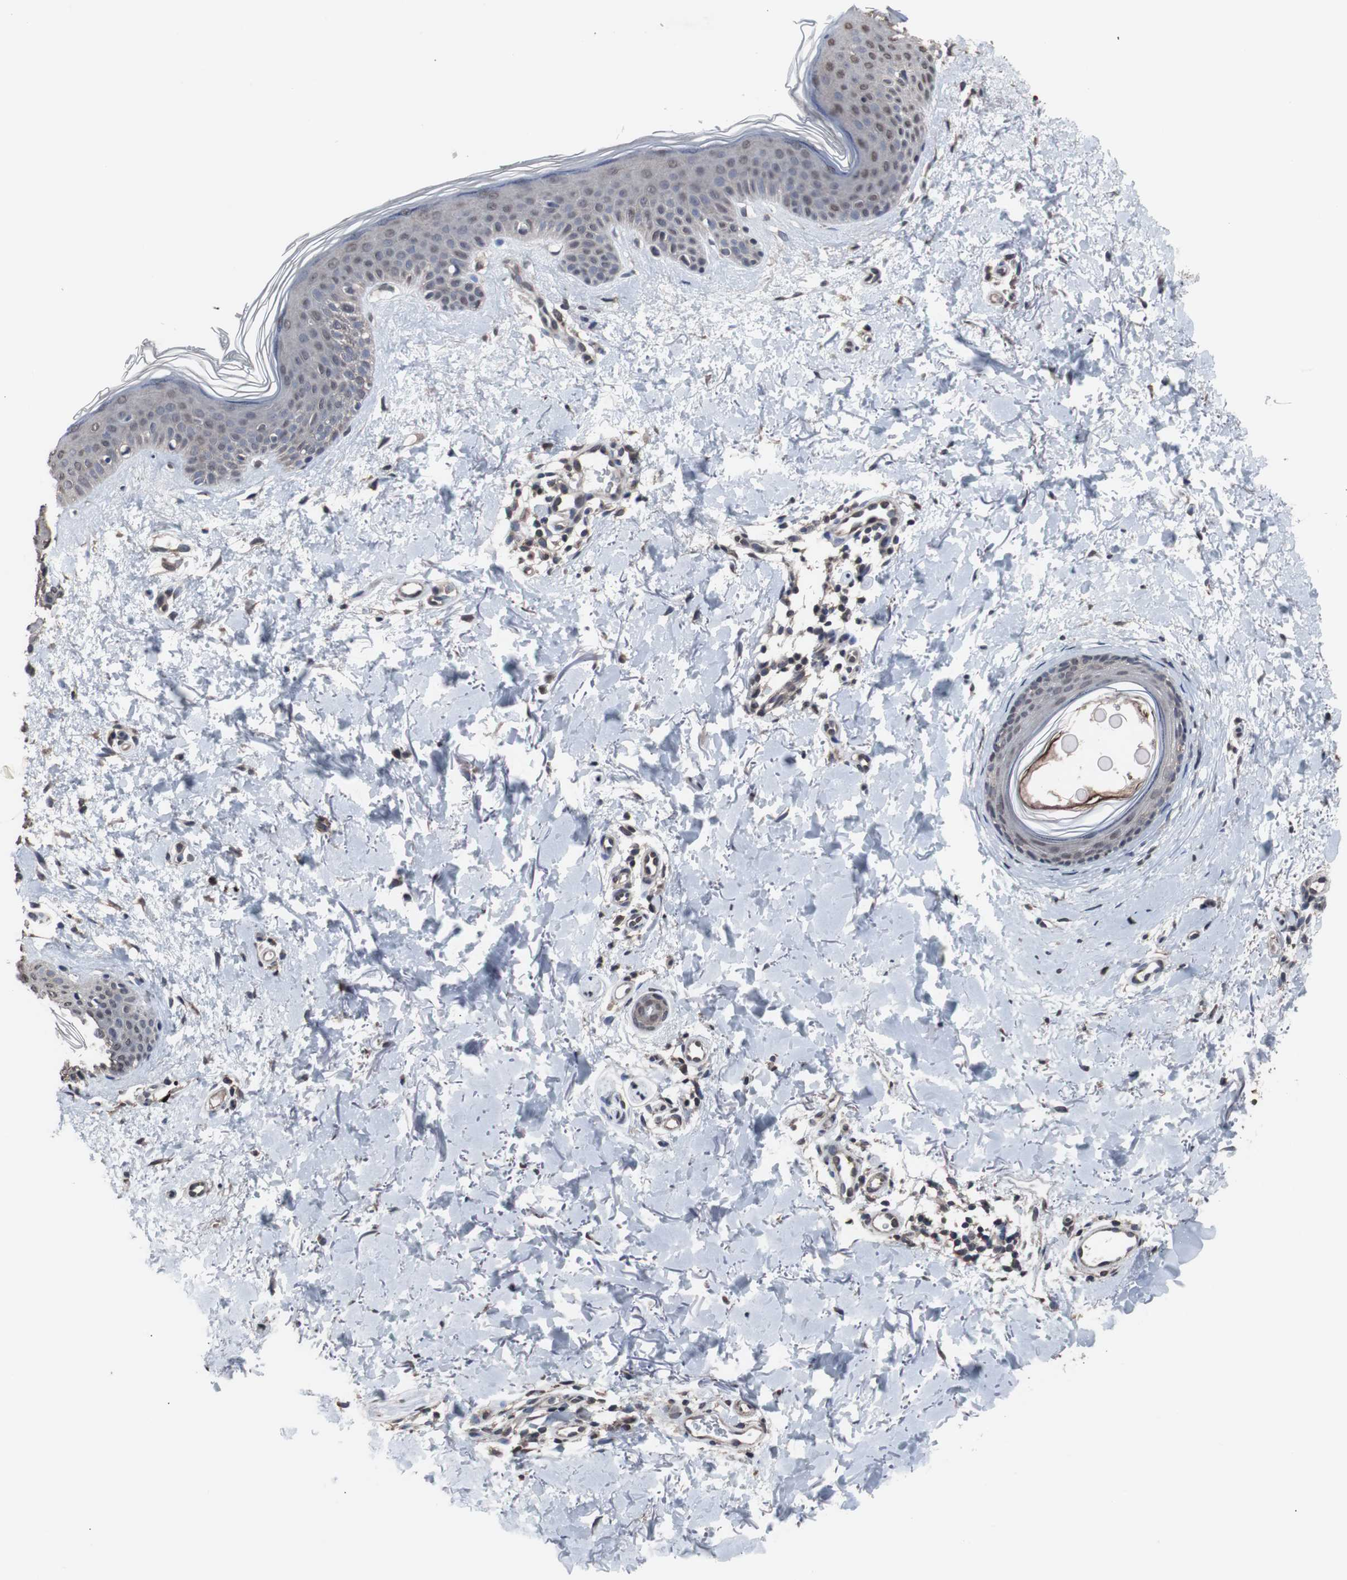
{"staining": {"intensity": "moderate", "quantity": "25%-75%", "location": "cytoplasmic/membranous"}, "tissue": "skin", "cell_type": "Fibroblasts", "image_type": "normal", "snomed": [{"axis": "morphology", "description": "Normal tissue, NOS"}, {"axis": "topography", "description": "Skin"}], "caption": "The photomicrograph exhibits a brown stain indicating the presence of a protein in the cytoplasmic/membranous of fibroblasts in skin.", "gene": "MED27", "patient": {"sex": "female", "age": 56}}